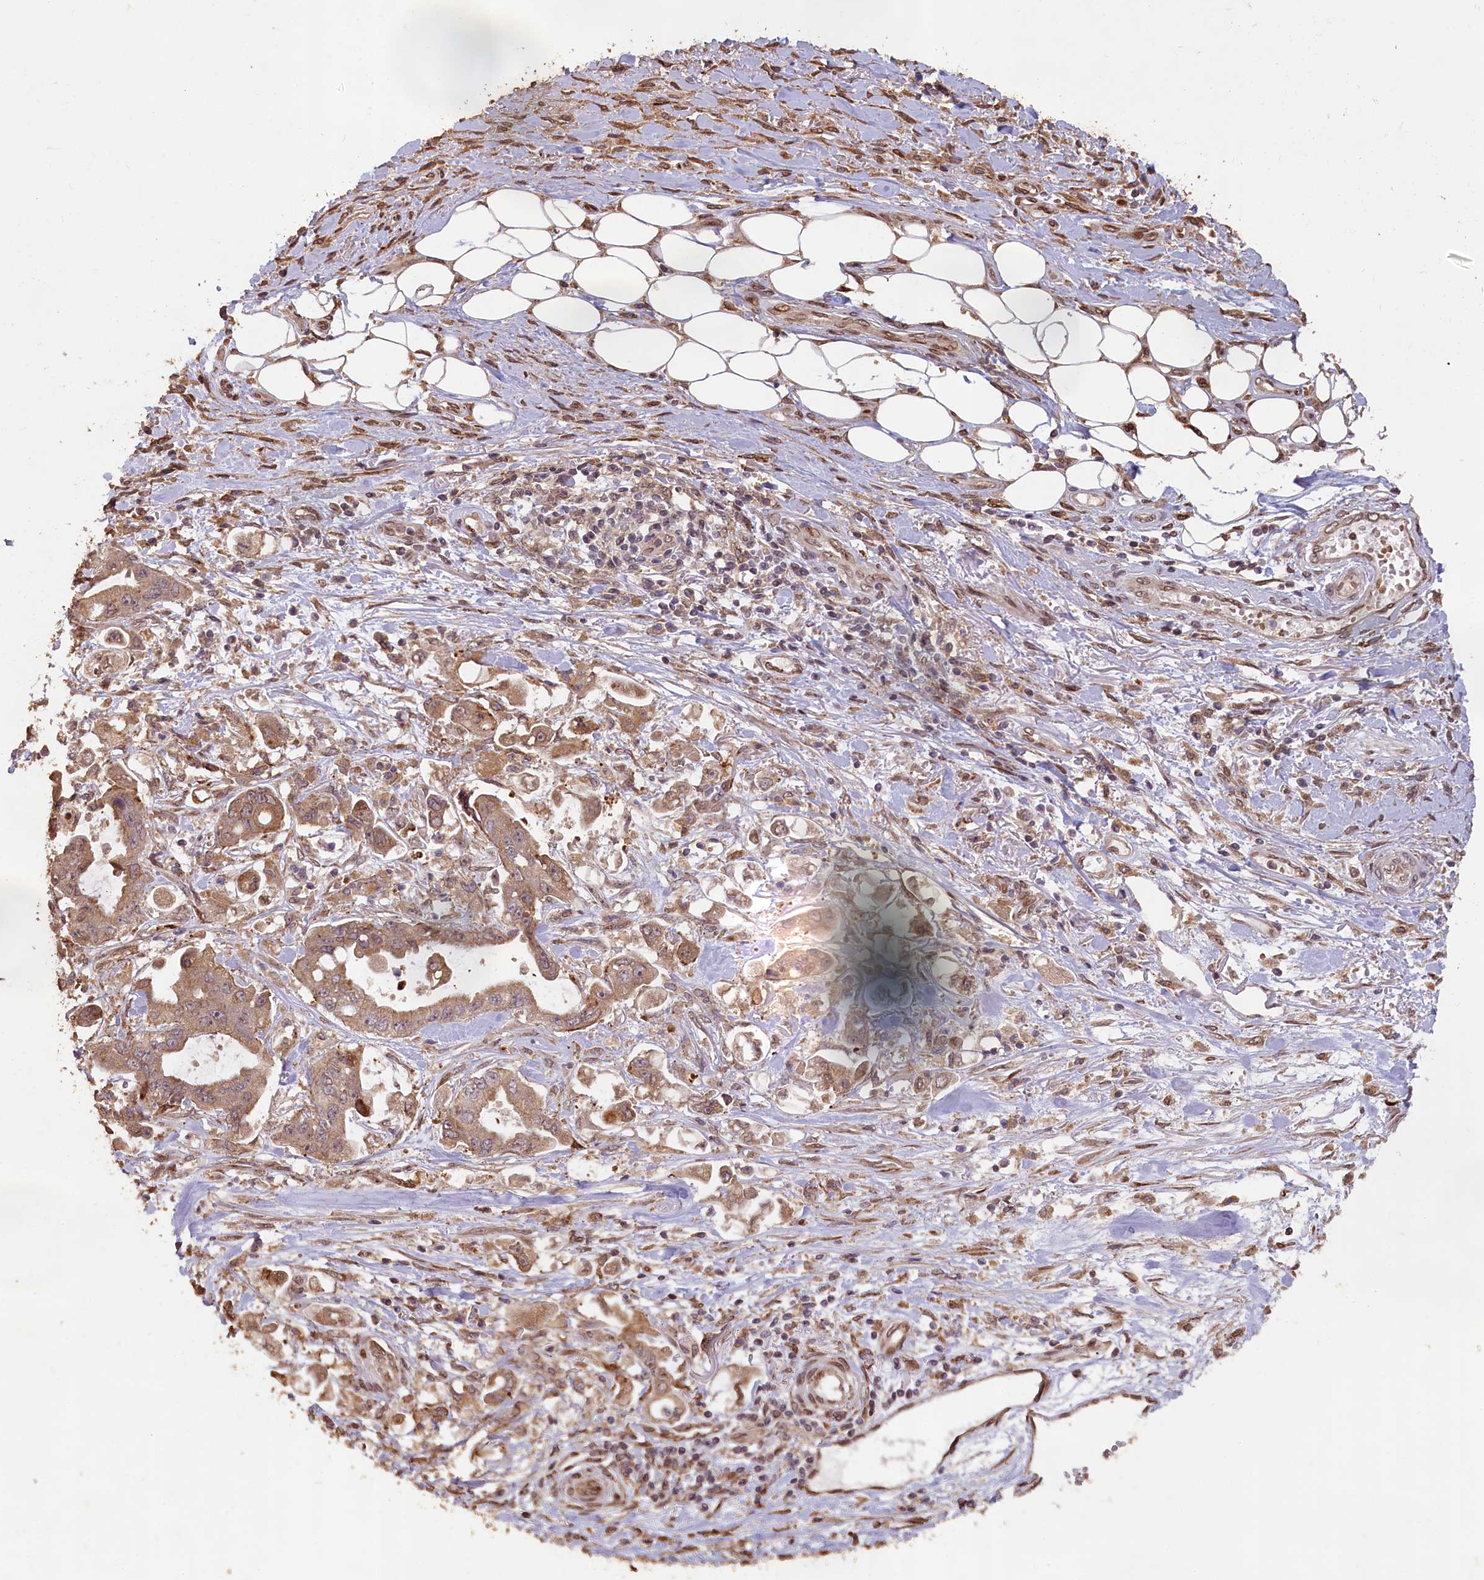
{"staining": {"intensity": "moderate", "quantity": ">75%", "location": "cytoplasmic/membranous"}, "tissue": "stomach cancer", "cell_type": "Tumor cells", "image_type": "cancer", "snomed": [{"axis": "morphology", "description": "Adenocarcinoma, NOS"}, {"axis": "topography", "description": "Stomach"}], "caption": "IHC (DAB (3,3'-diaminobenzidine)) staining of human stomach adenocarcinoma reveals moderate cytoplasmic/membranous protein expression in about >75% of tumor cells.", "gene": "SLC38A7", "patient": {"sex": "male", "age": 62}}